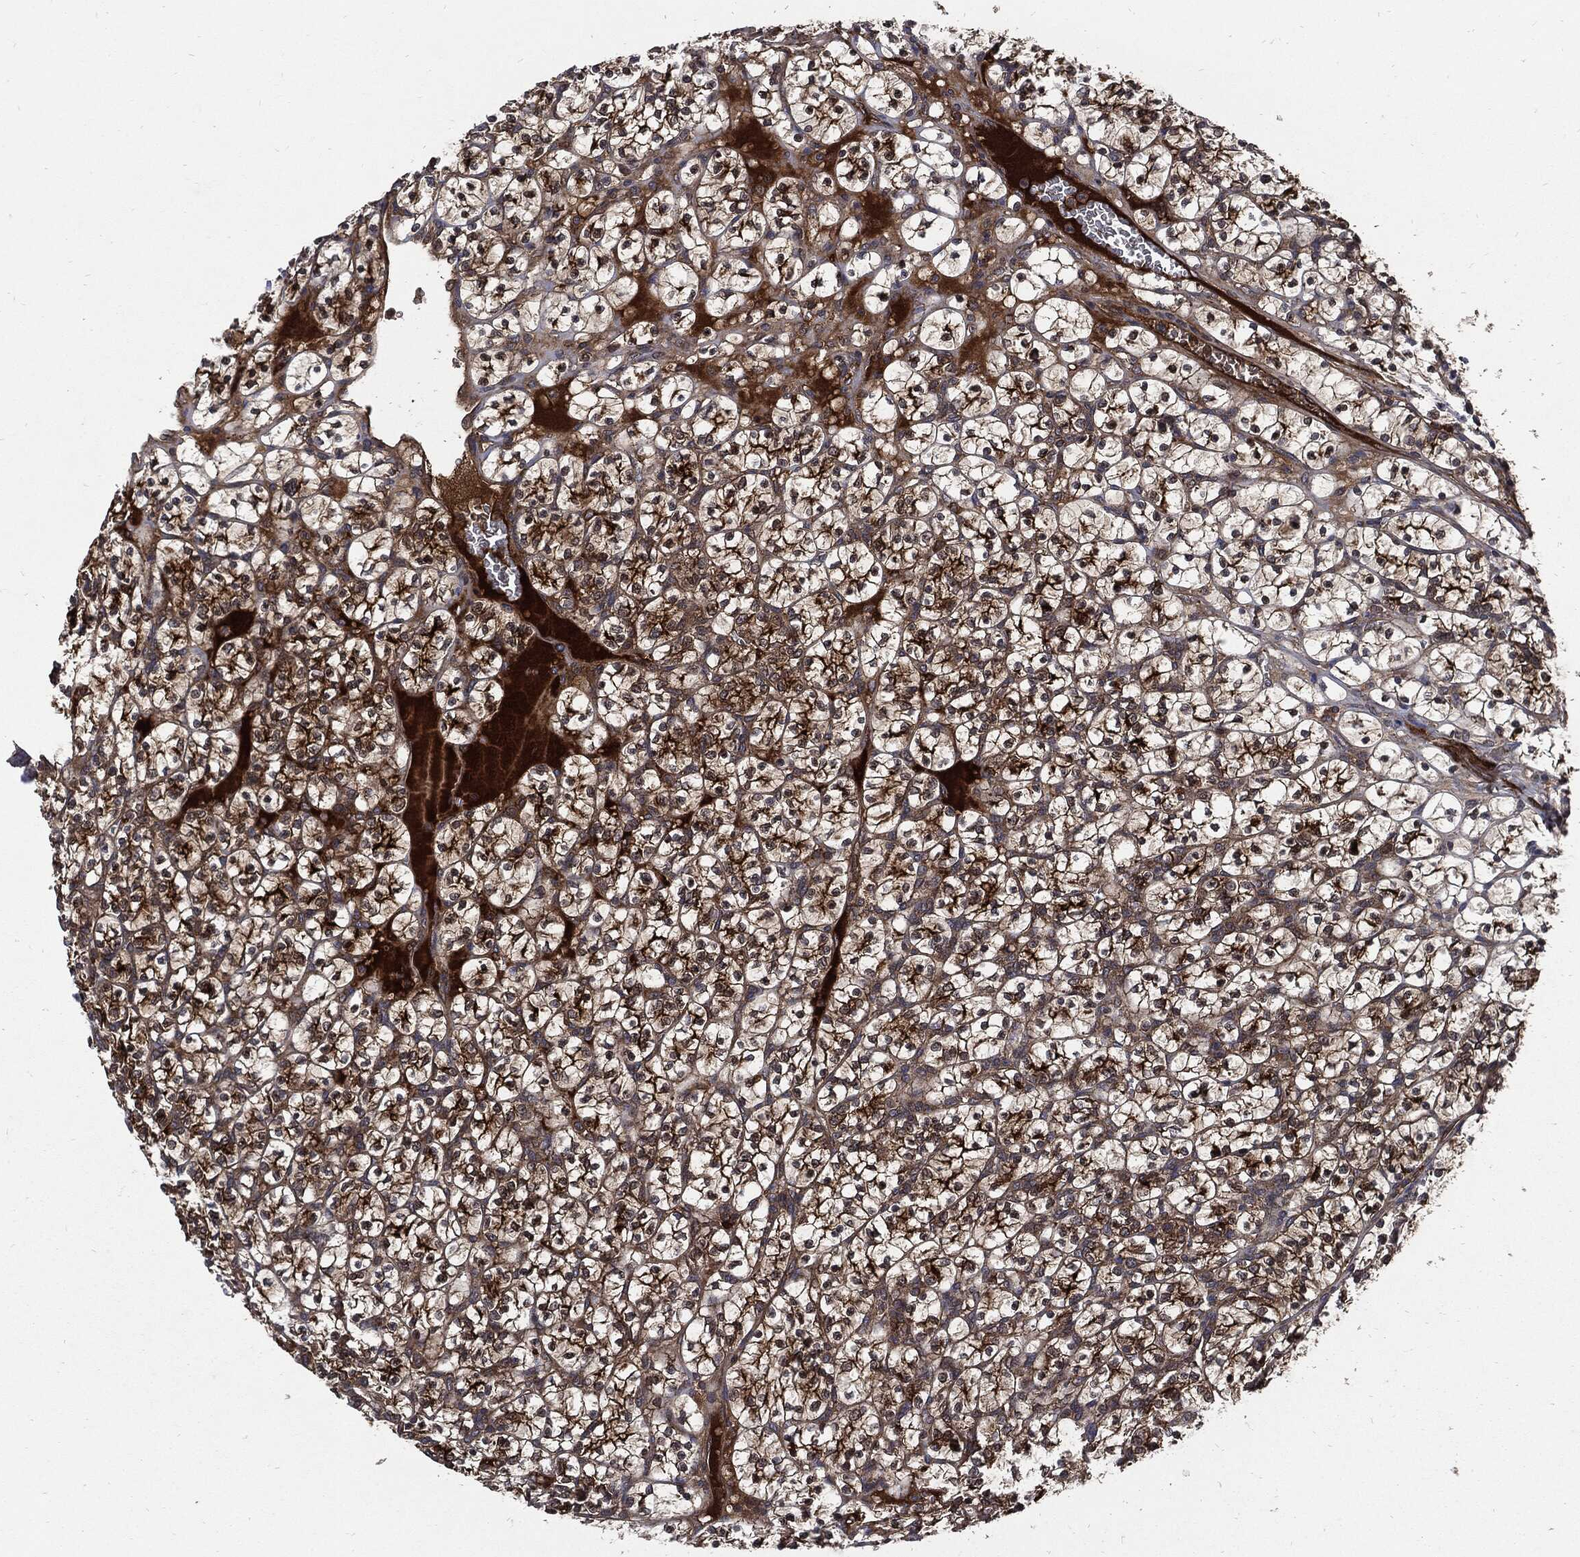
{"staining": {"intensity": "strong", "quantity": "25%-75%", "location": "cytoplasmic/membranous"}, "tissue": "renal cancer", "cell_type": "Tumor cells", "image_type": "cancer", "snomed": [{"axis": "morphology", "description": "Adenocarcinoma, NOS"}, {"axis": "topography", "description": "Kidney"}], "caption": "Tumor cells display strong cytoplasmic/membranous staining in about 25%-75% of cells in renal cancer (adenocarcinoma).", "gene": "CLU", "patient": {"sex": "female", "age": 89}}